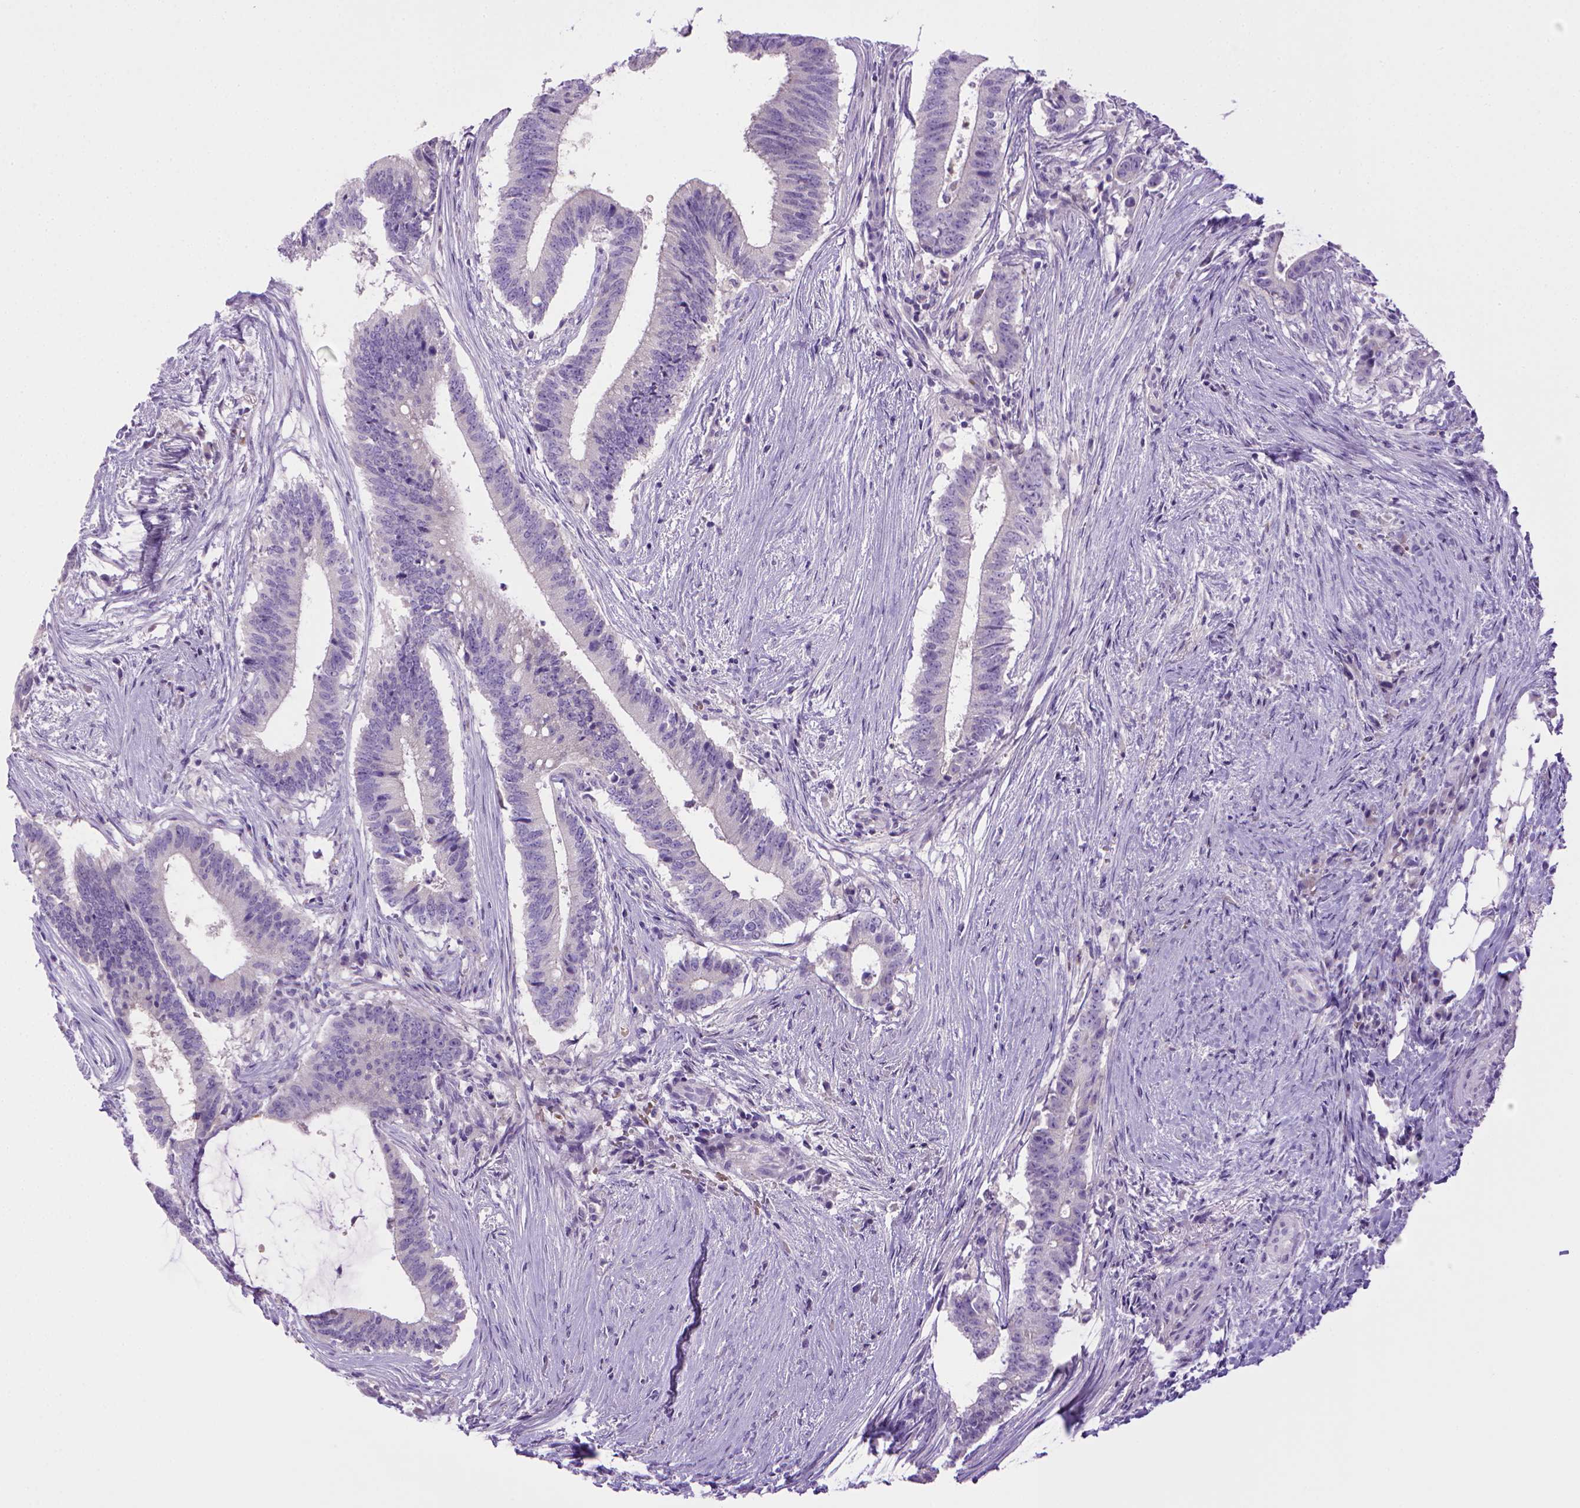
{"staining": {"intensity": "negative", "quantity": "none", "location": "none"}, "tissue": "colorectal cancer", "cell_type": "Tumor cells", "image_type": "cancer", "snomed": [{"axis": "morphology", "description": "Adenocarcinoma, NOS"}, {"axis": "topography", "description": "Colon"}], "caption": "Human colorectal adenocarcinoma stained for a protein using immunohistochemistry displays no staining in tumor cells.", "gene": "BAAT", "patient": {"sex": "female", "age": 43}}